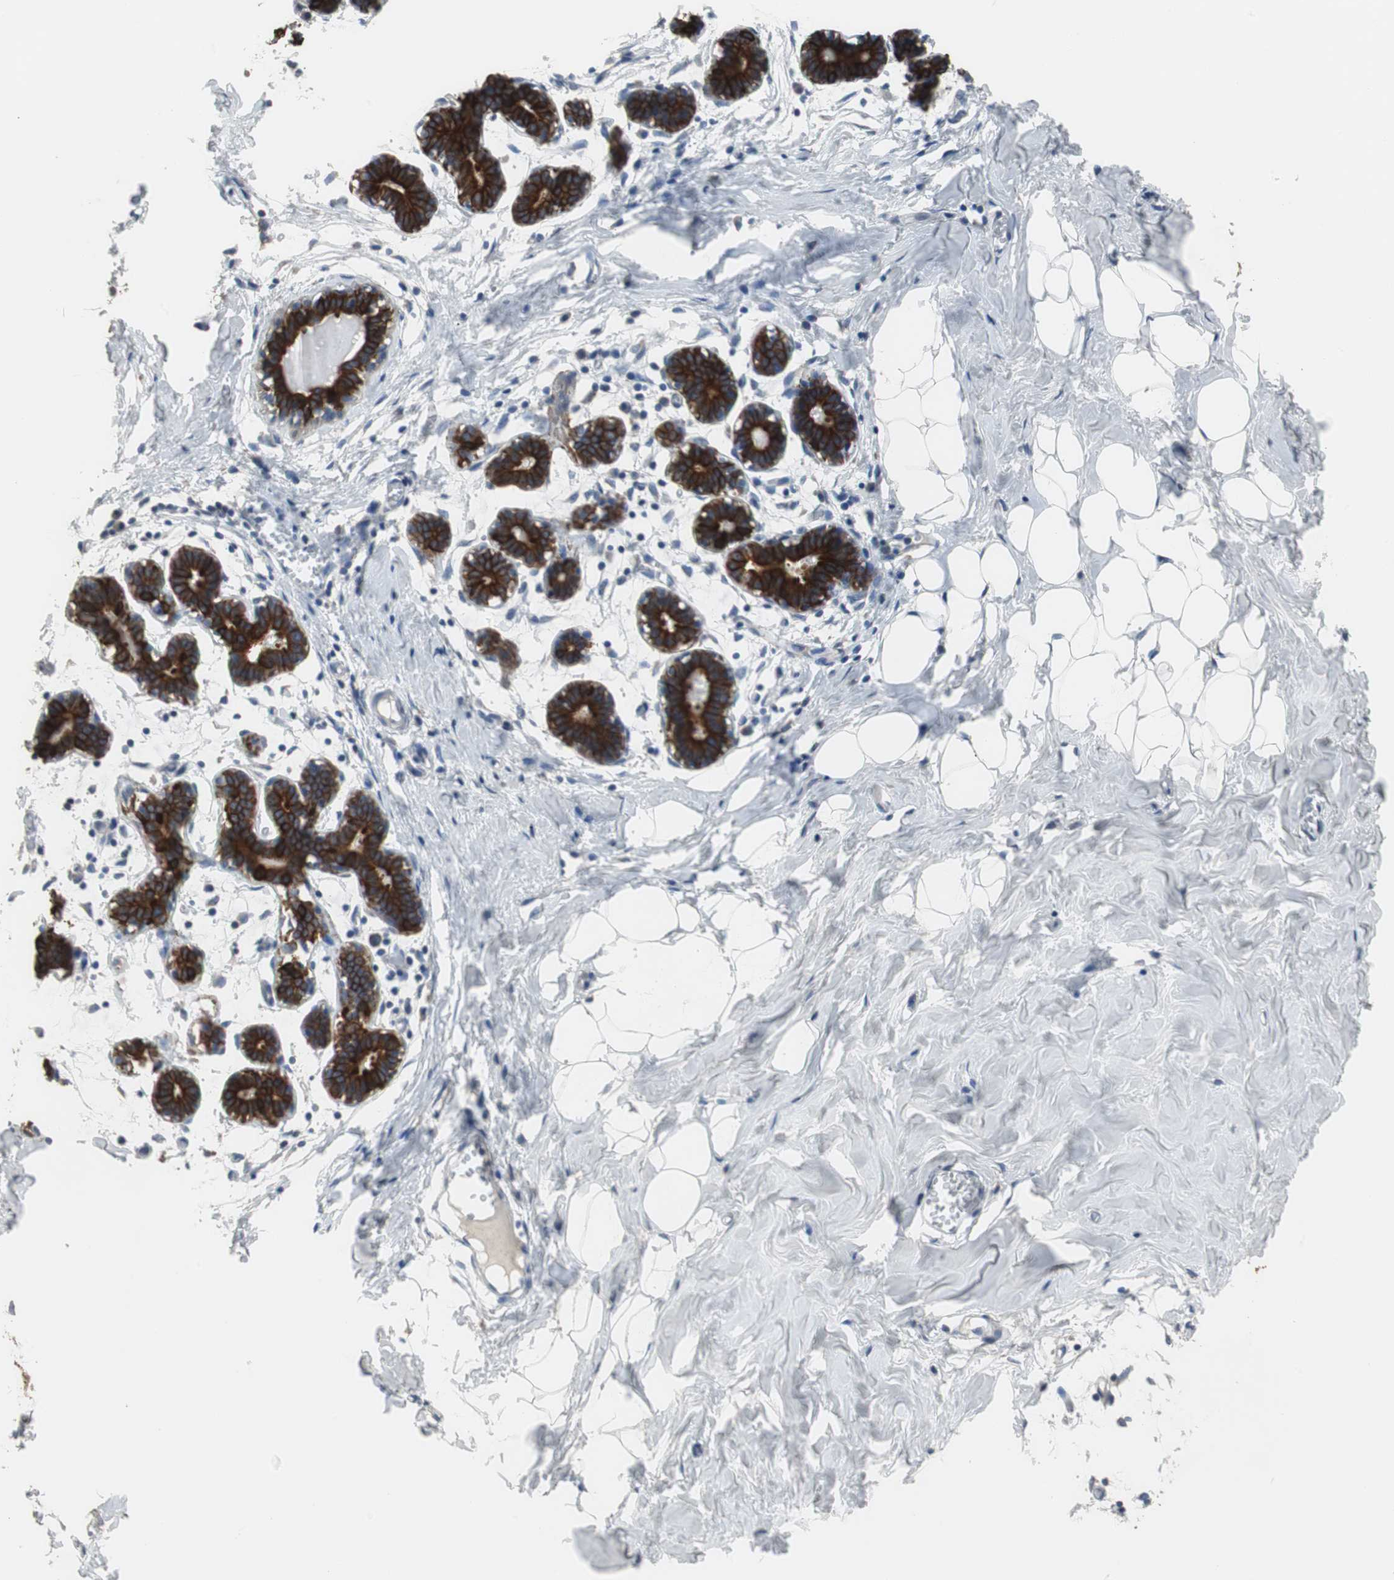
{"staining": {"intensity": "negative", "quantity": "none", "location": "none"}, "tissue": "breast", "cell_type": "Adipocytes", "image_type": "normal", "snomed": [{"axis": "morphology", "description": "Normal tissue, NOS"}, {"axis": "topography", "description": "Breast"}], "caption": "High magnification brightfield microscopy of normal breast stained with DAB (3,3'-diaminobenzidine) (brown) and counterstained with hematoxylin (blue): adipocytes show no significant staining.", "gene": "USP10", "patient": {"sex": "female", "age": 27}}